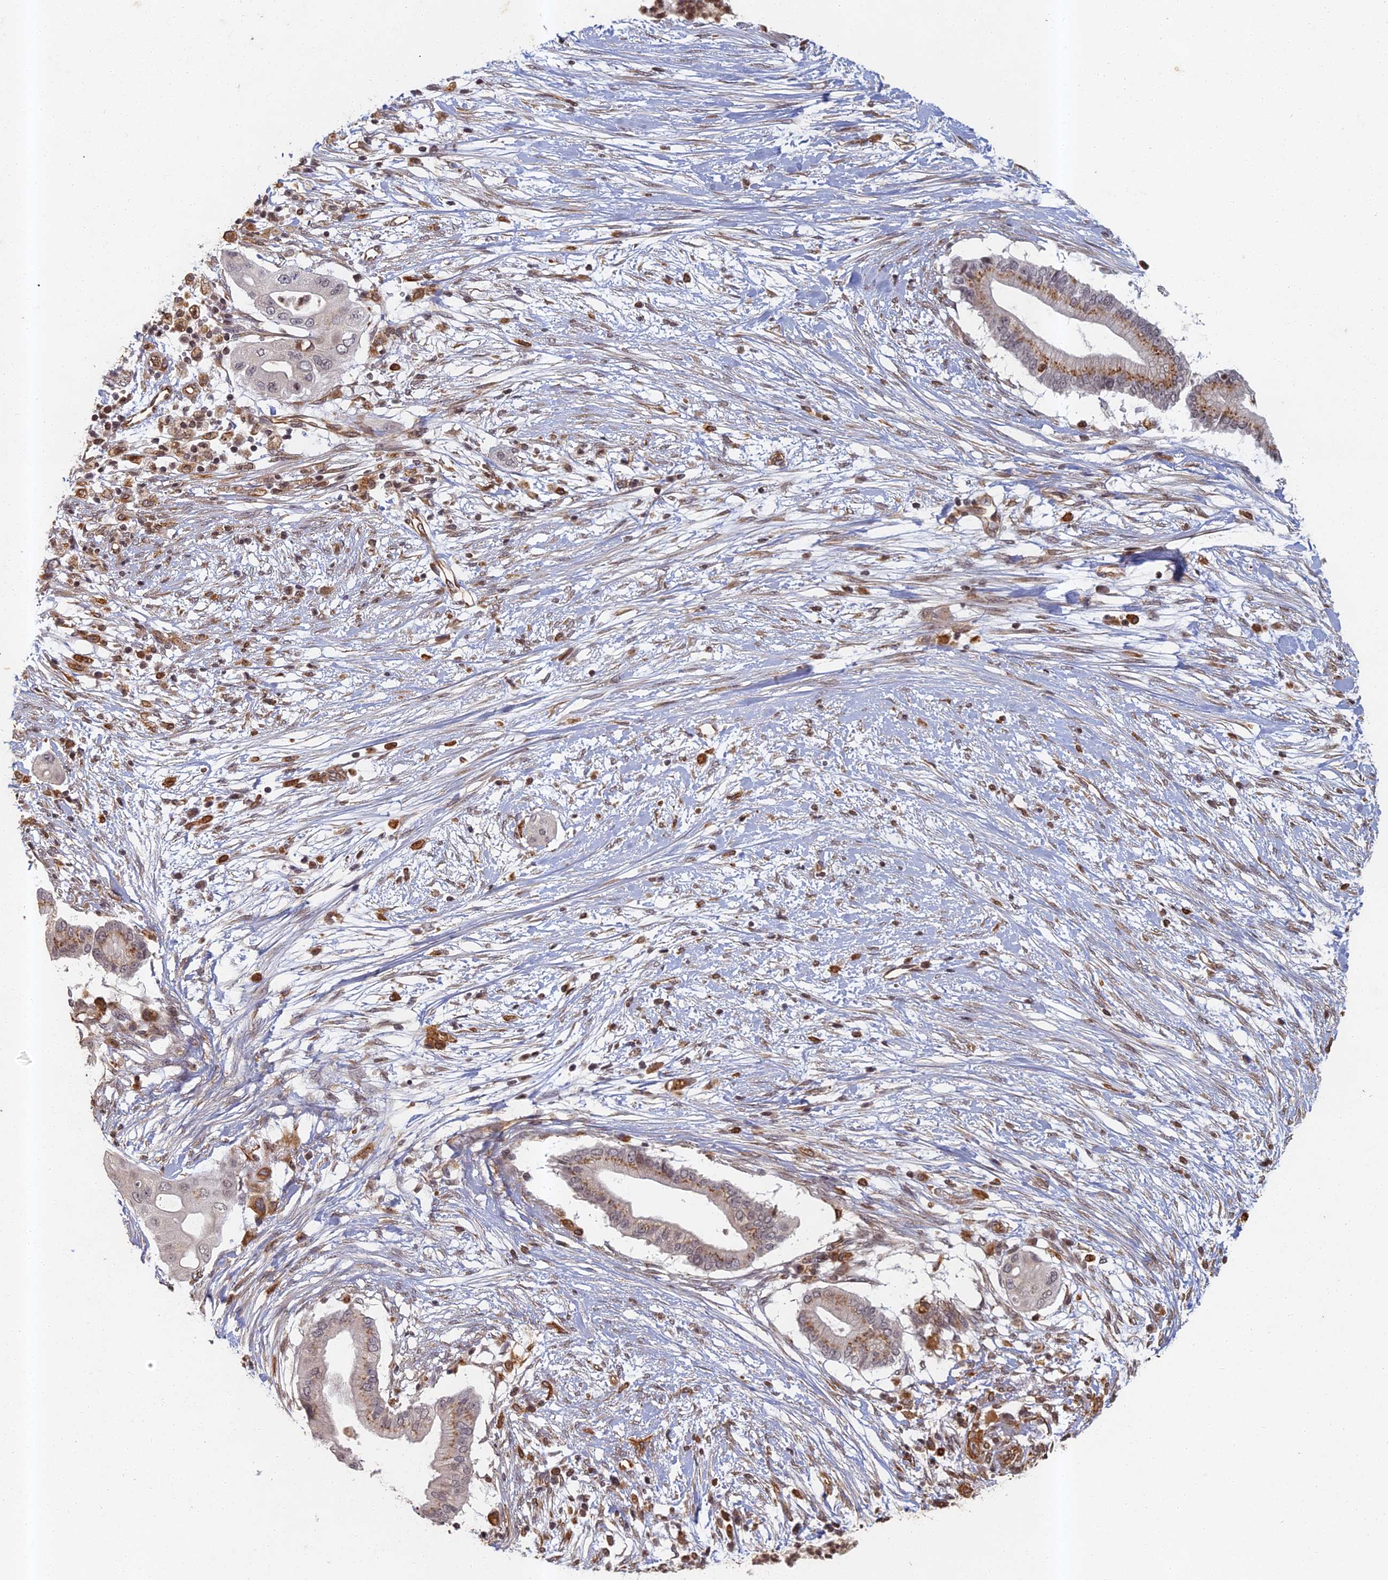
{"staining": {"intensity": "moderate", "quantity": "25%-75%", "location": "cytoplasmic/membranous"}, "tissue": "pancreatic cancer", "cell_type": "Tumor cells", "image_type": "cancer", "snomed": [{"axis": "morphology", "description": "Adenocarcinoma, NOS"}, {"axis": "topography", "description": "Pancreas"}], "caption": "Moderate cytoplasmic/membranous expression is identified in approximately 25%-75% of tumor cells in pancreatic cancer. The staining was performed using DAB, with brown indicating positive protein expression. Nuclei are stained blue with hematoxylin.", "gene": "ABCB10", "patient": {"sex": "male", "age": 68}}